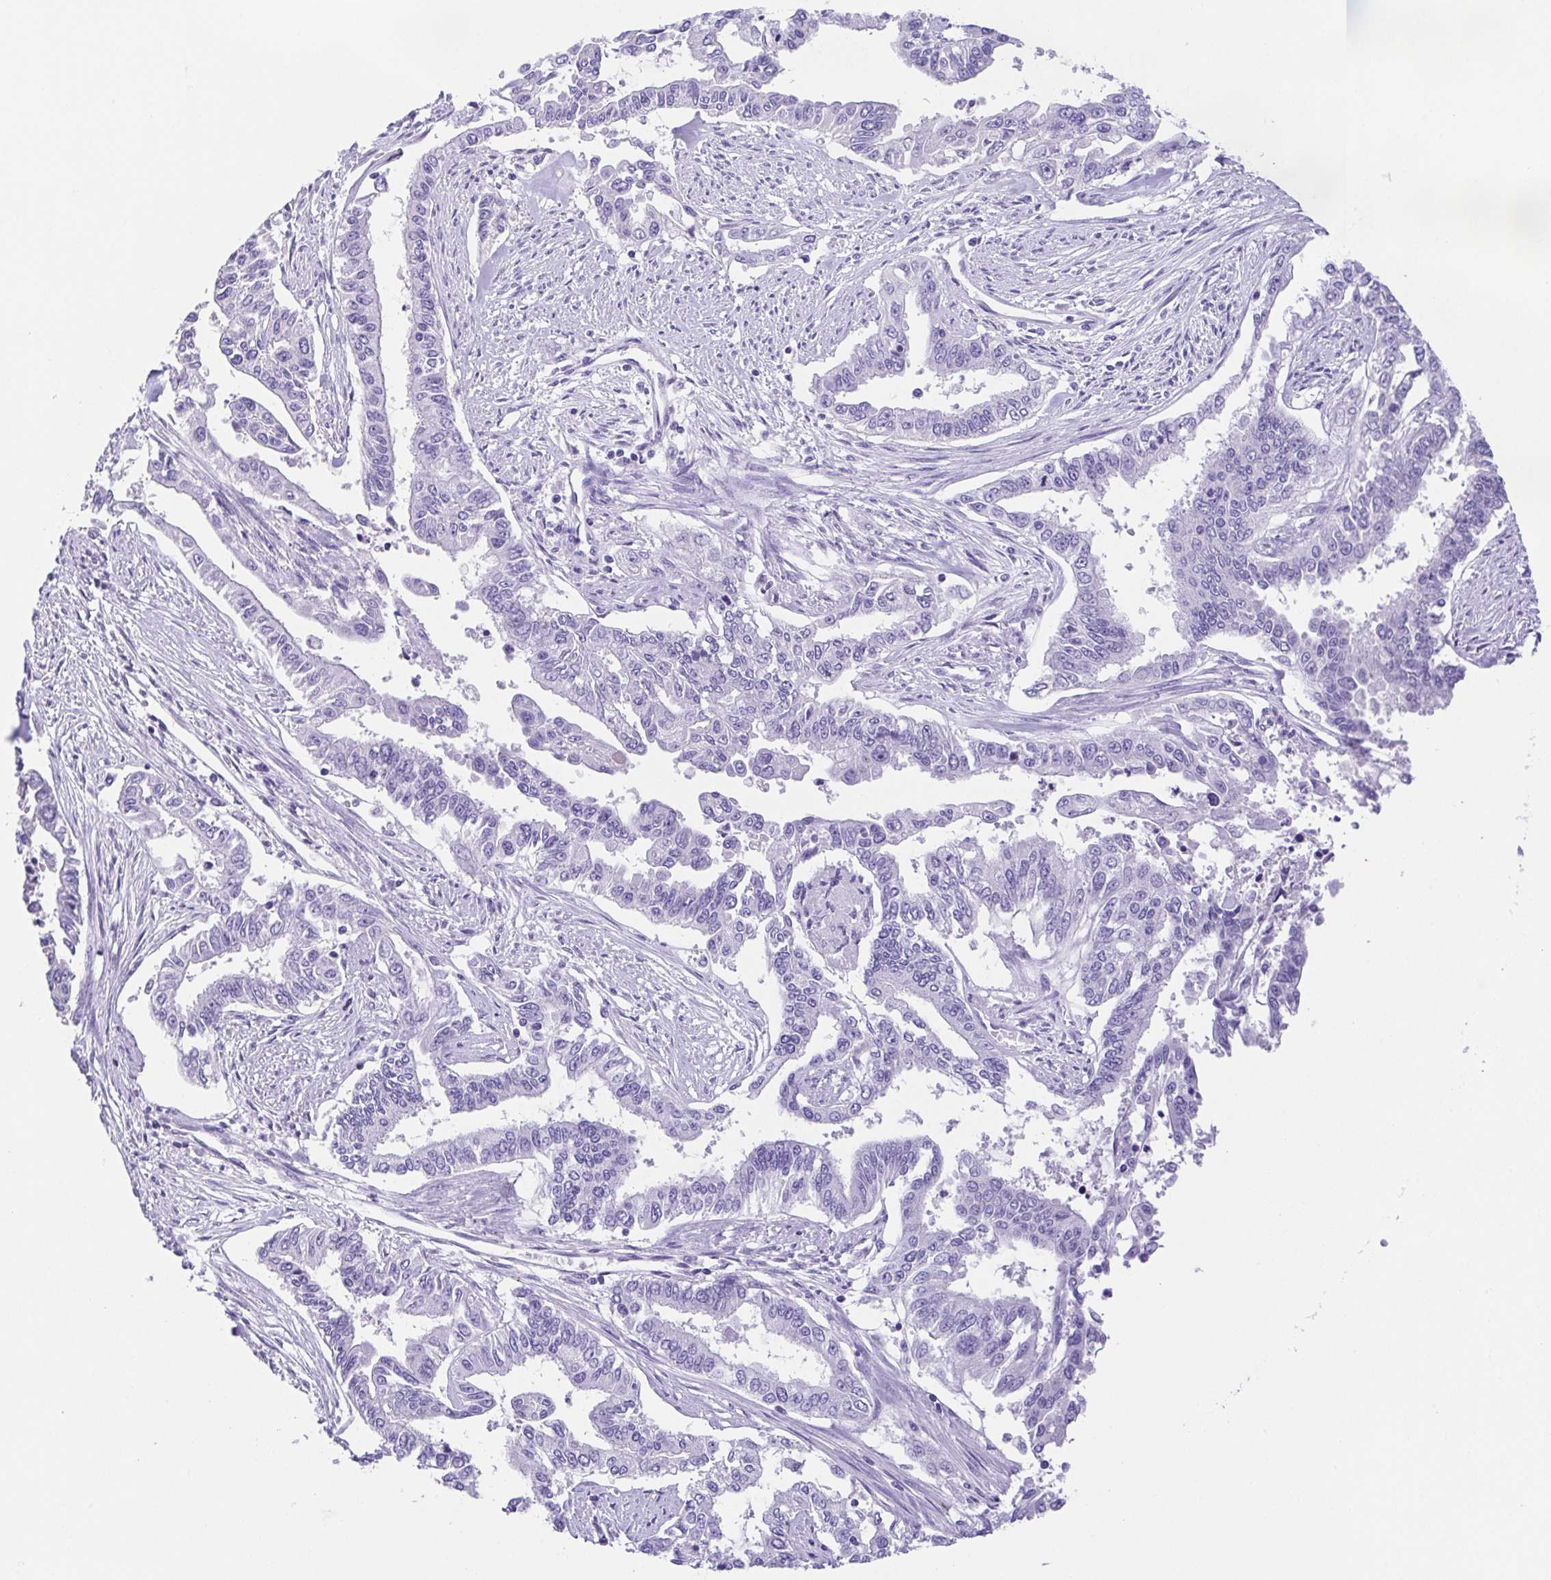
{"staining": {"intensity": "negative", "quantity": "none", "location": "none"}, "tissue": "endometrial cancer", "cell_type": "Tumor cells", "image_type": "cancer", "snomed": [{"axis": "morphology", "description": "Adenocarcinoma, NOS"}, {"axis": "topography", "description": "Uterus"}], "caption": "This micrograph is of endometrial cancer (adenocarcinoma) stained with immunohistochemistry to label a protein in brown with the nuclei are counter-stained blue. There is no expression in tumor cells.", "gene": "SPATA4", "patient": {"sex": "female", "age": 59}}